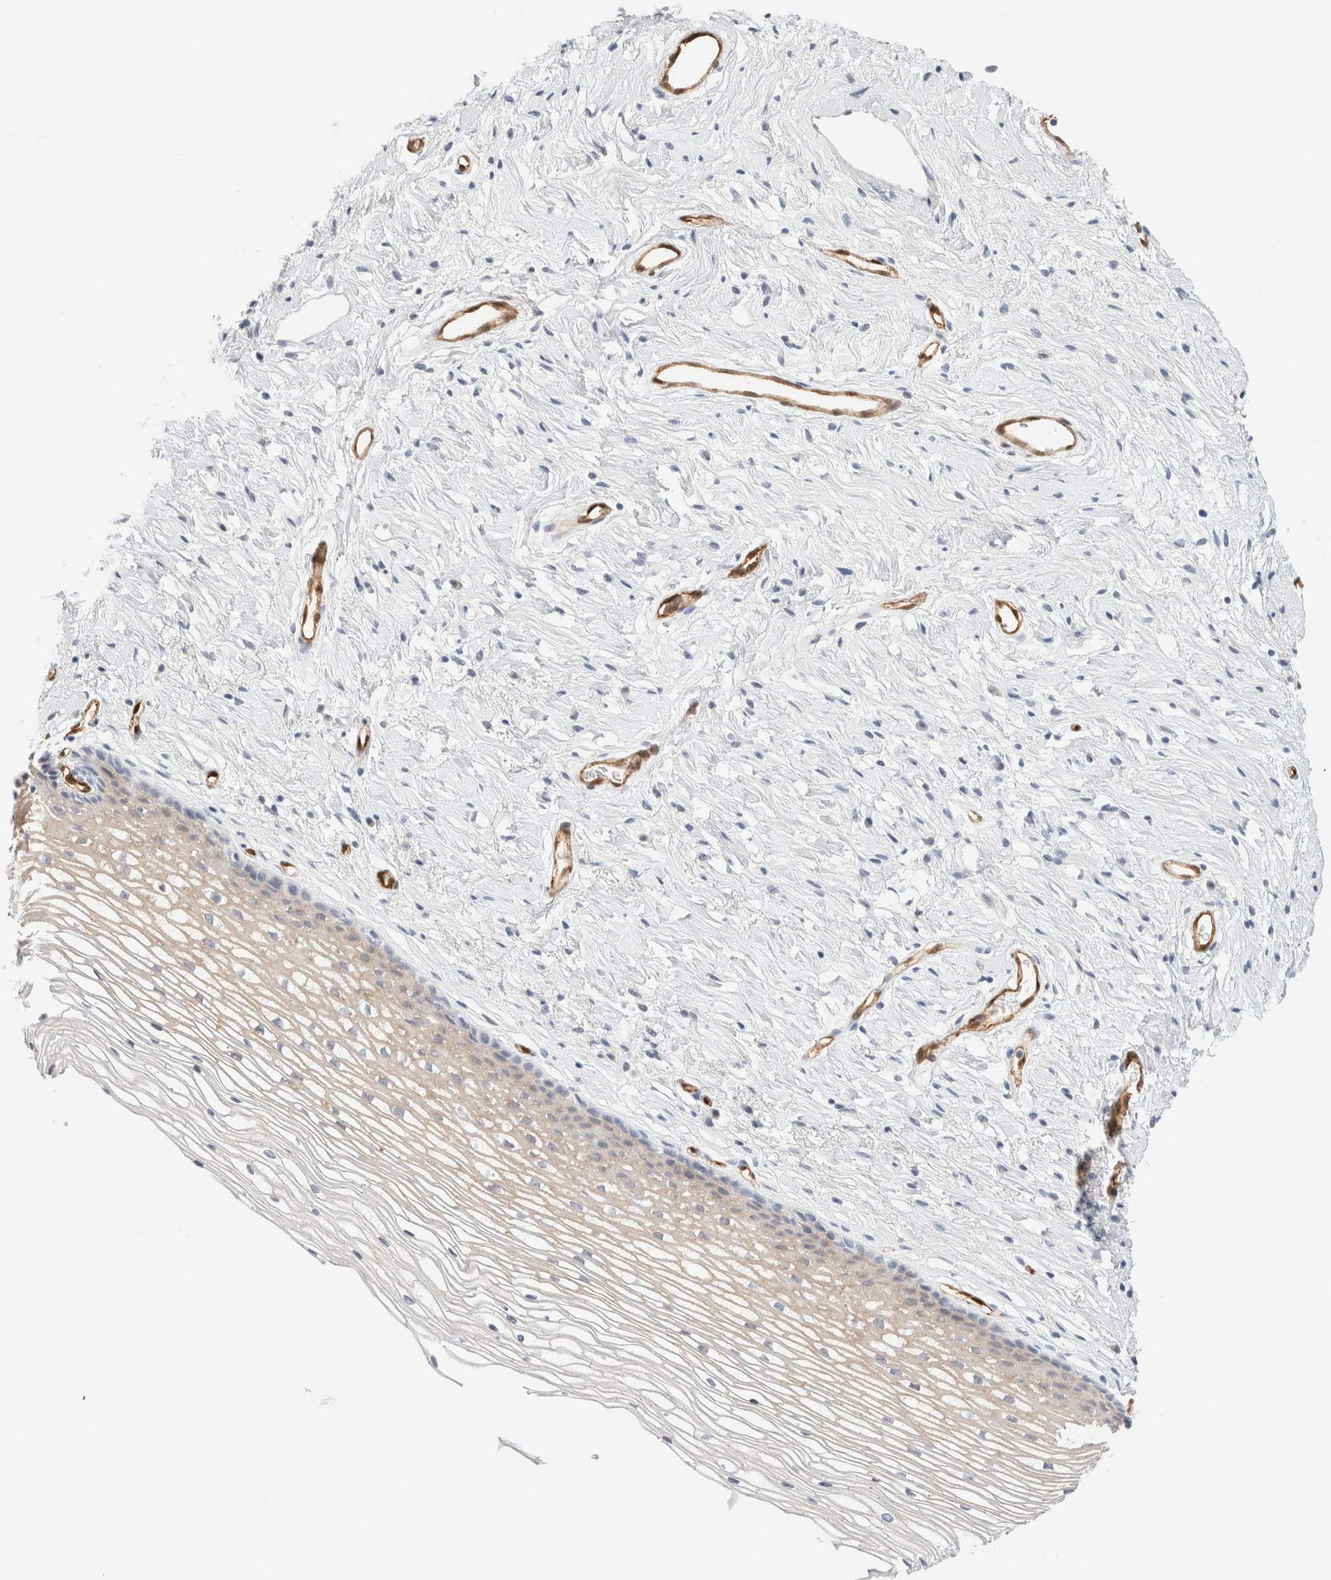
{"staining": {"intensity": "weak", "quantity": ">75%", "location": "cytoplasmic/membranous"}, "tissue": "cervix", "cell_type": "Glandular cells", "image_type": "normal", "snomed": [{"axis": "morphology", "description": "Normal tissue, NOS"}, {"axis": "topography", "description": "Cervix"}], "caption": "Brown immunohistochemical staining in unremarkable cervix shows weak cytoplasmic/membranous staining in about >75% of glandular cells. Using DAB (3,3'-diaminobenzidine) (brown) and hematoxylin (blue) stains, captured at high magnification using brightfield microscopy.", "gene": "LMCD1", "patient": {"sex": "female", "age": 77}}